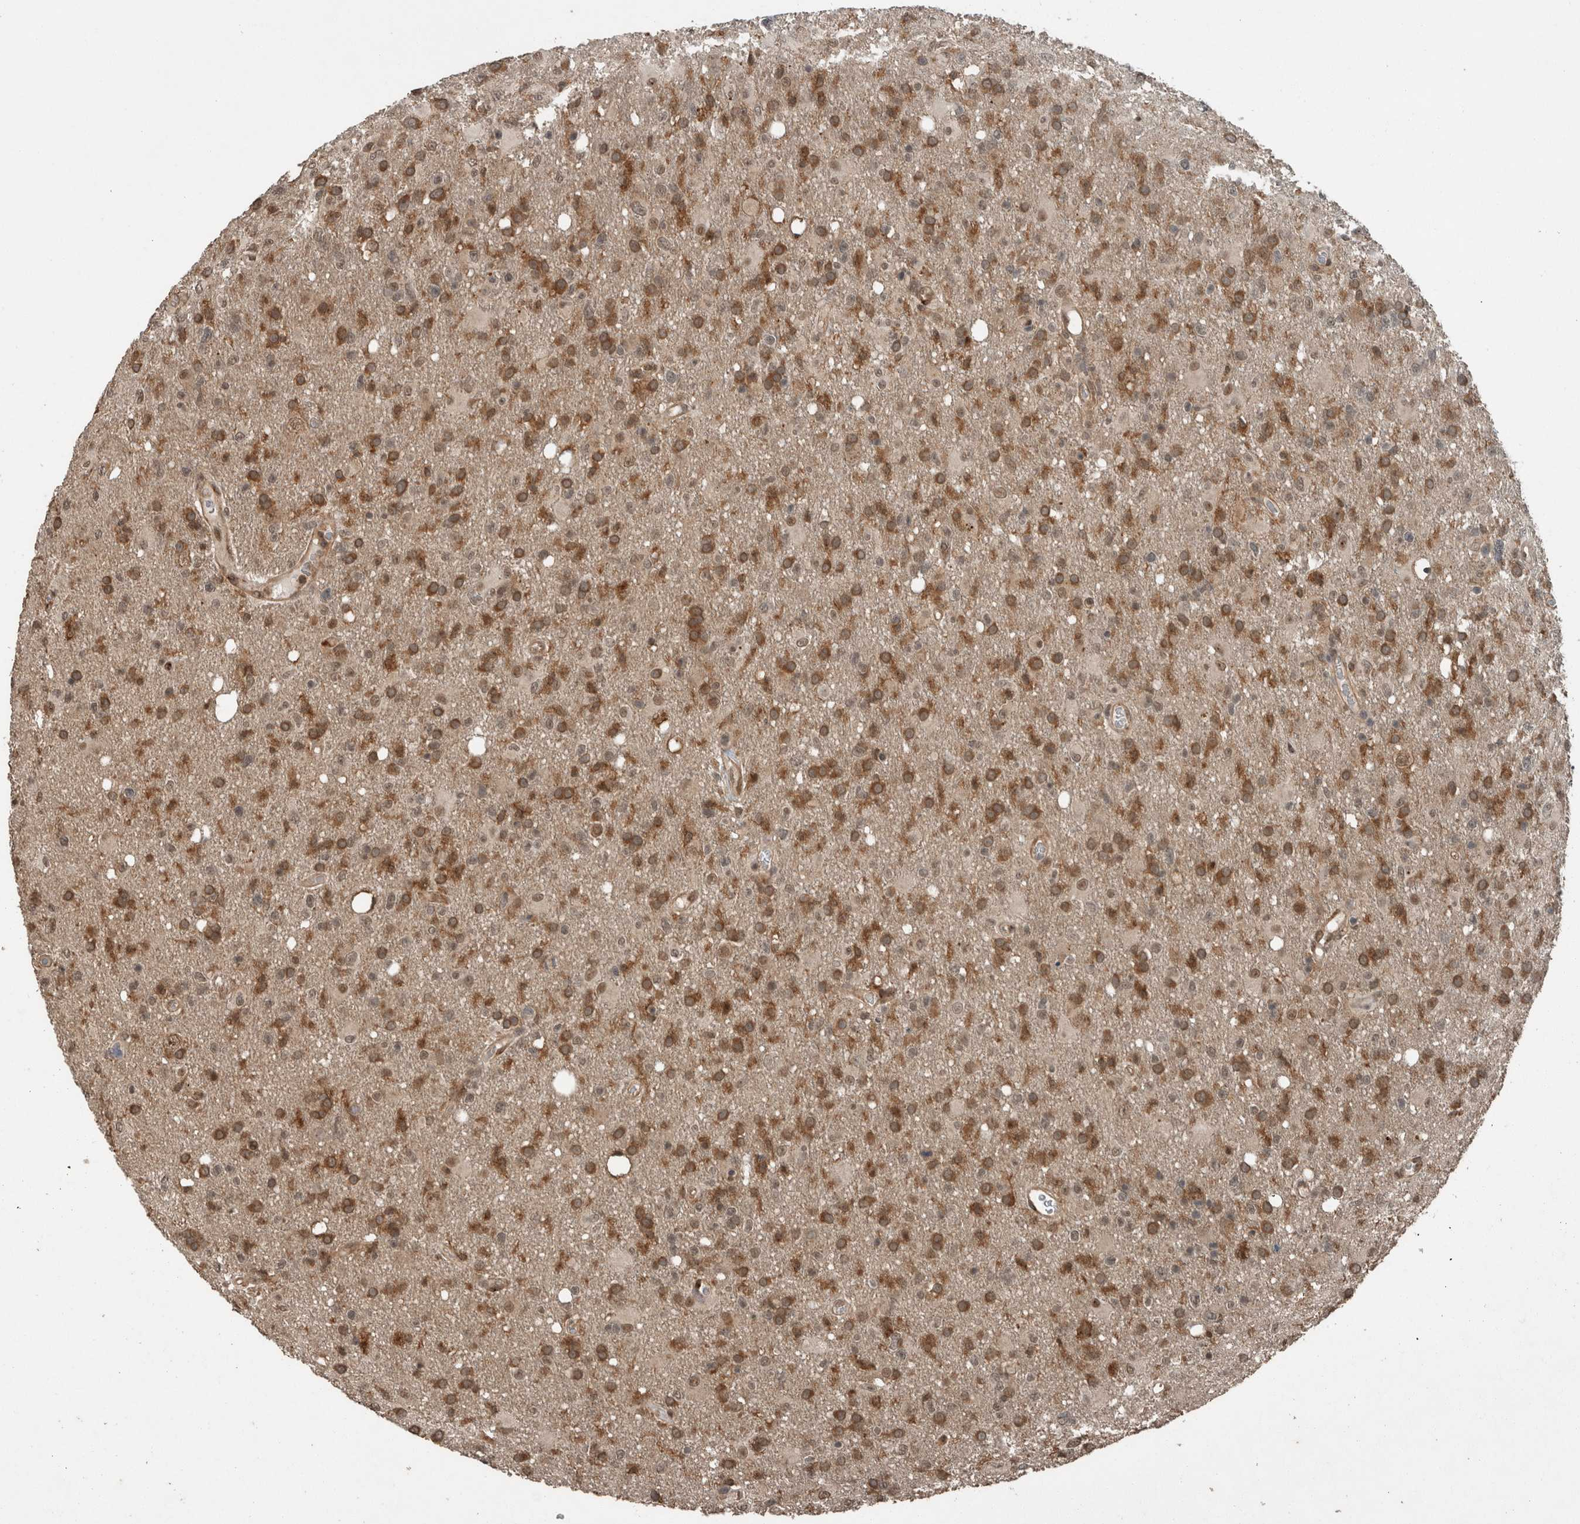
{"staining": {"intensity": "moderate", "quantity": ">75%", "location": "cytoplasmic/membranous"}, "tissue": "glioma", "cell_type": "Tumor cells", "image_type": "cancer", "snomed": [{"axis": "morphology", "description": "Glioma, malignant, High grade"}, {"axis": "topography", "description": "Brain"}], "caption": "Malignant high-grade glioma tissue displays moderate cytoplasmic/membranous staining in approximately >75% of tumor cells", "gene": "MYO1E", "patient": {"sex": "female", "age": 57}}